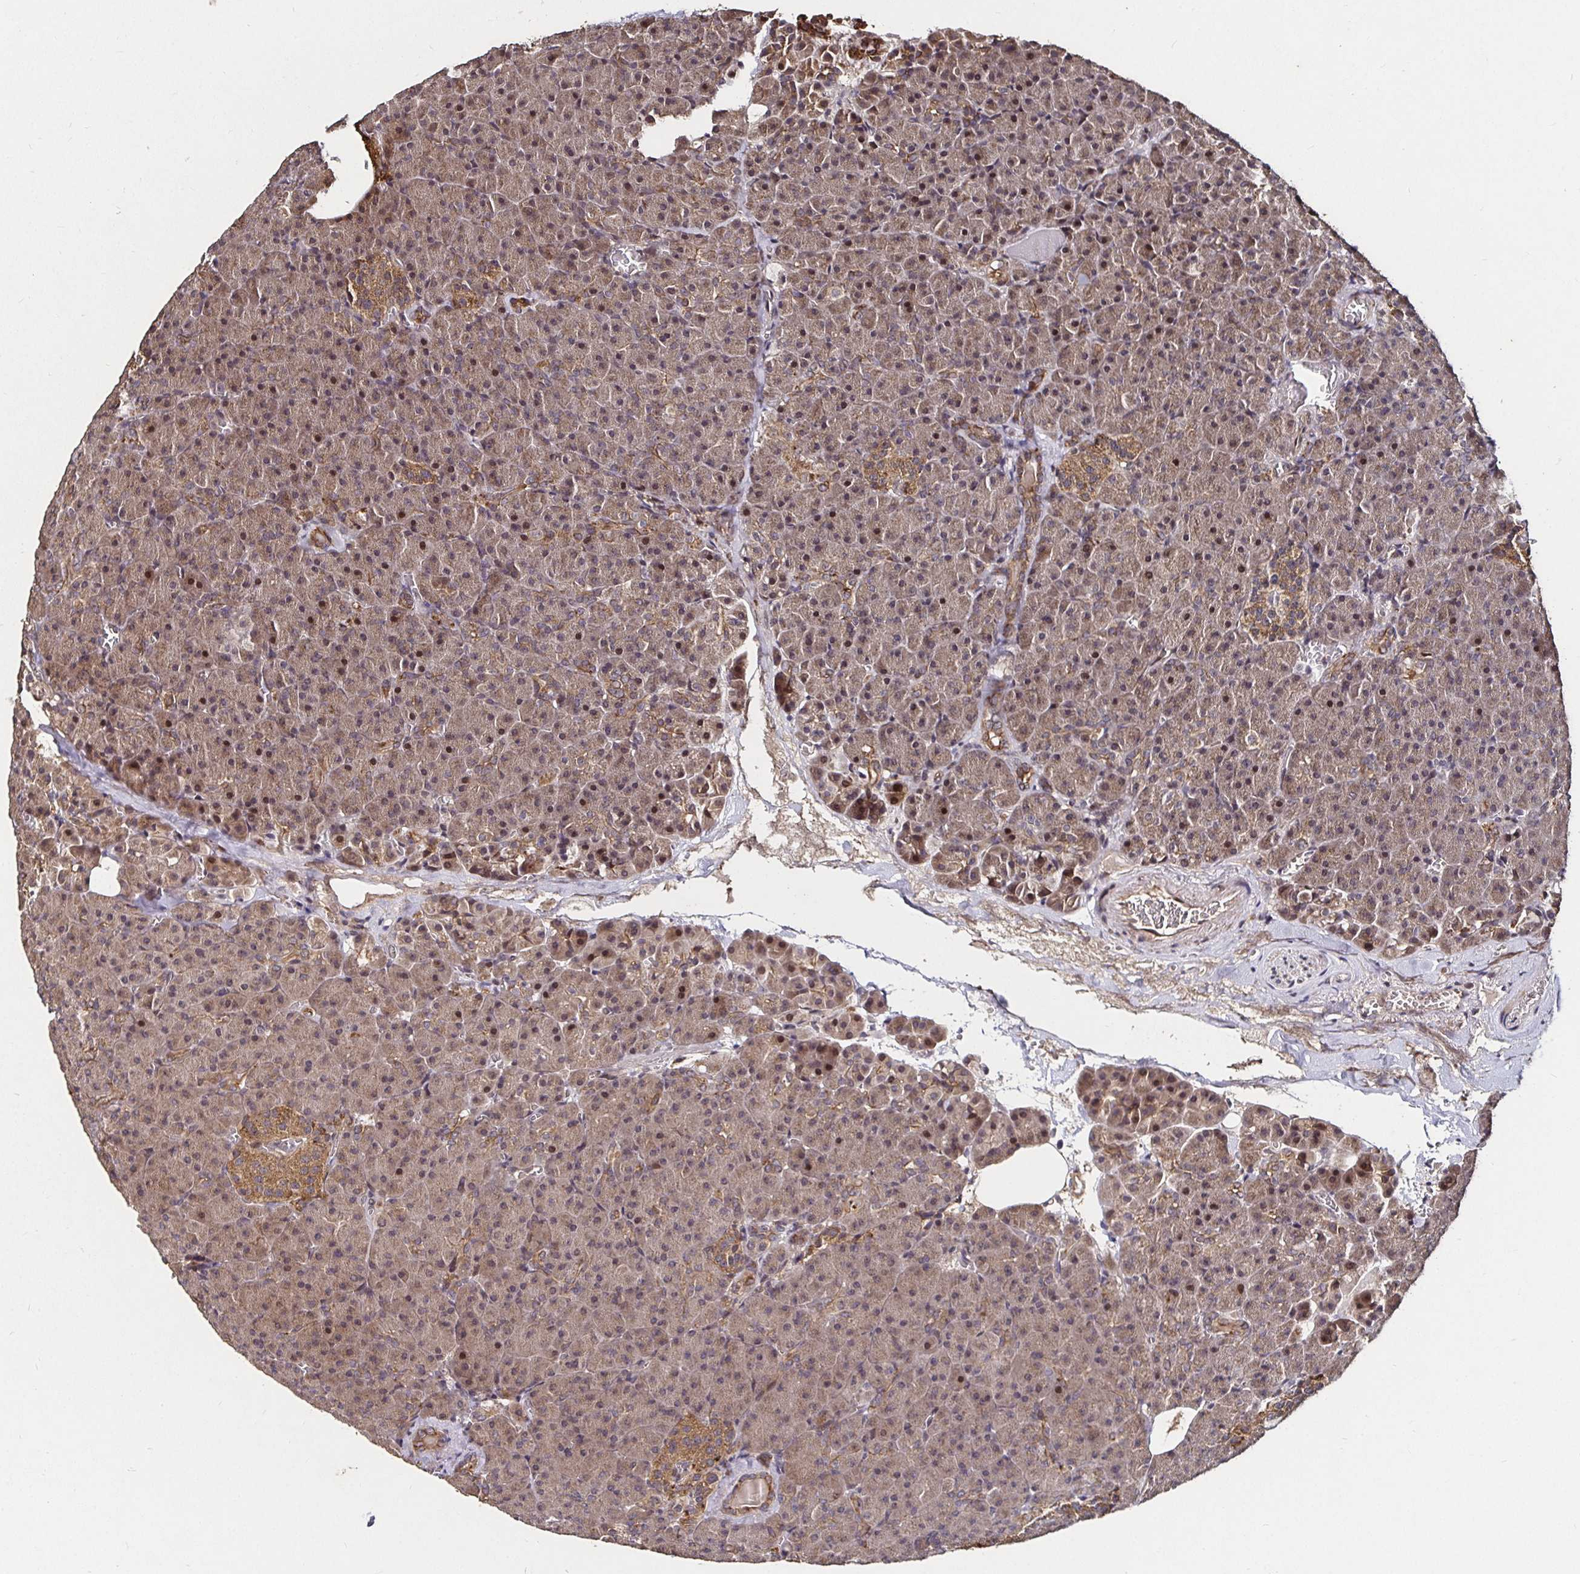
{"staining": {"intensity": "moderate", "quantity": ">75%", "location": "cytoplasmic/membranous,nuclear"}, "tissue": "pancreas", "cell_type": "Exocrine glandular cells", "image_type": "normal", "snomed": [{"axis": "morphology", "description": "Normal tissue, NOS"}, {"axis": "topography", "description": "Pancreas"}], "caption": "High-magnification brightfield microscopy of normal pancreas stained with DAB (3,3'-diaminobenzidine) (brown) and counterstained with hematoxylin (blue). exocrine glandular cells exhibit moderate cytoplasmic/membranous,nuclear positivity is identified in about>75% of cells. (DAB IHC with brightfield microscopy, high magnification).", "gene": "SMYD3", "patient": {"sex": "female", "age": 74}}